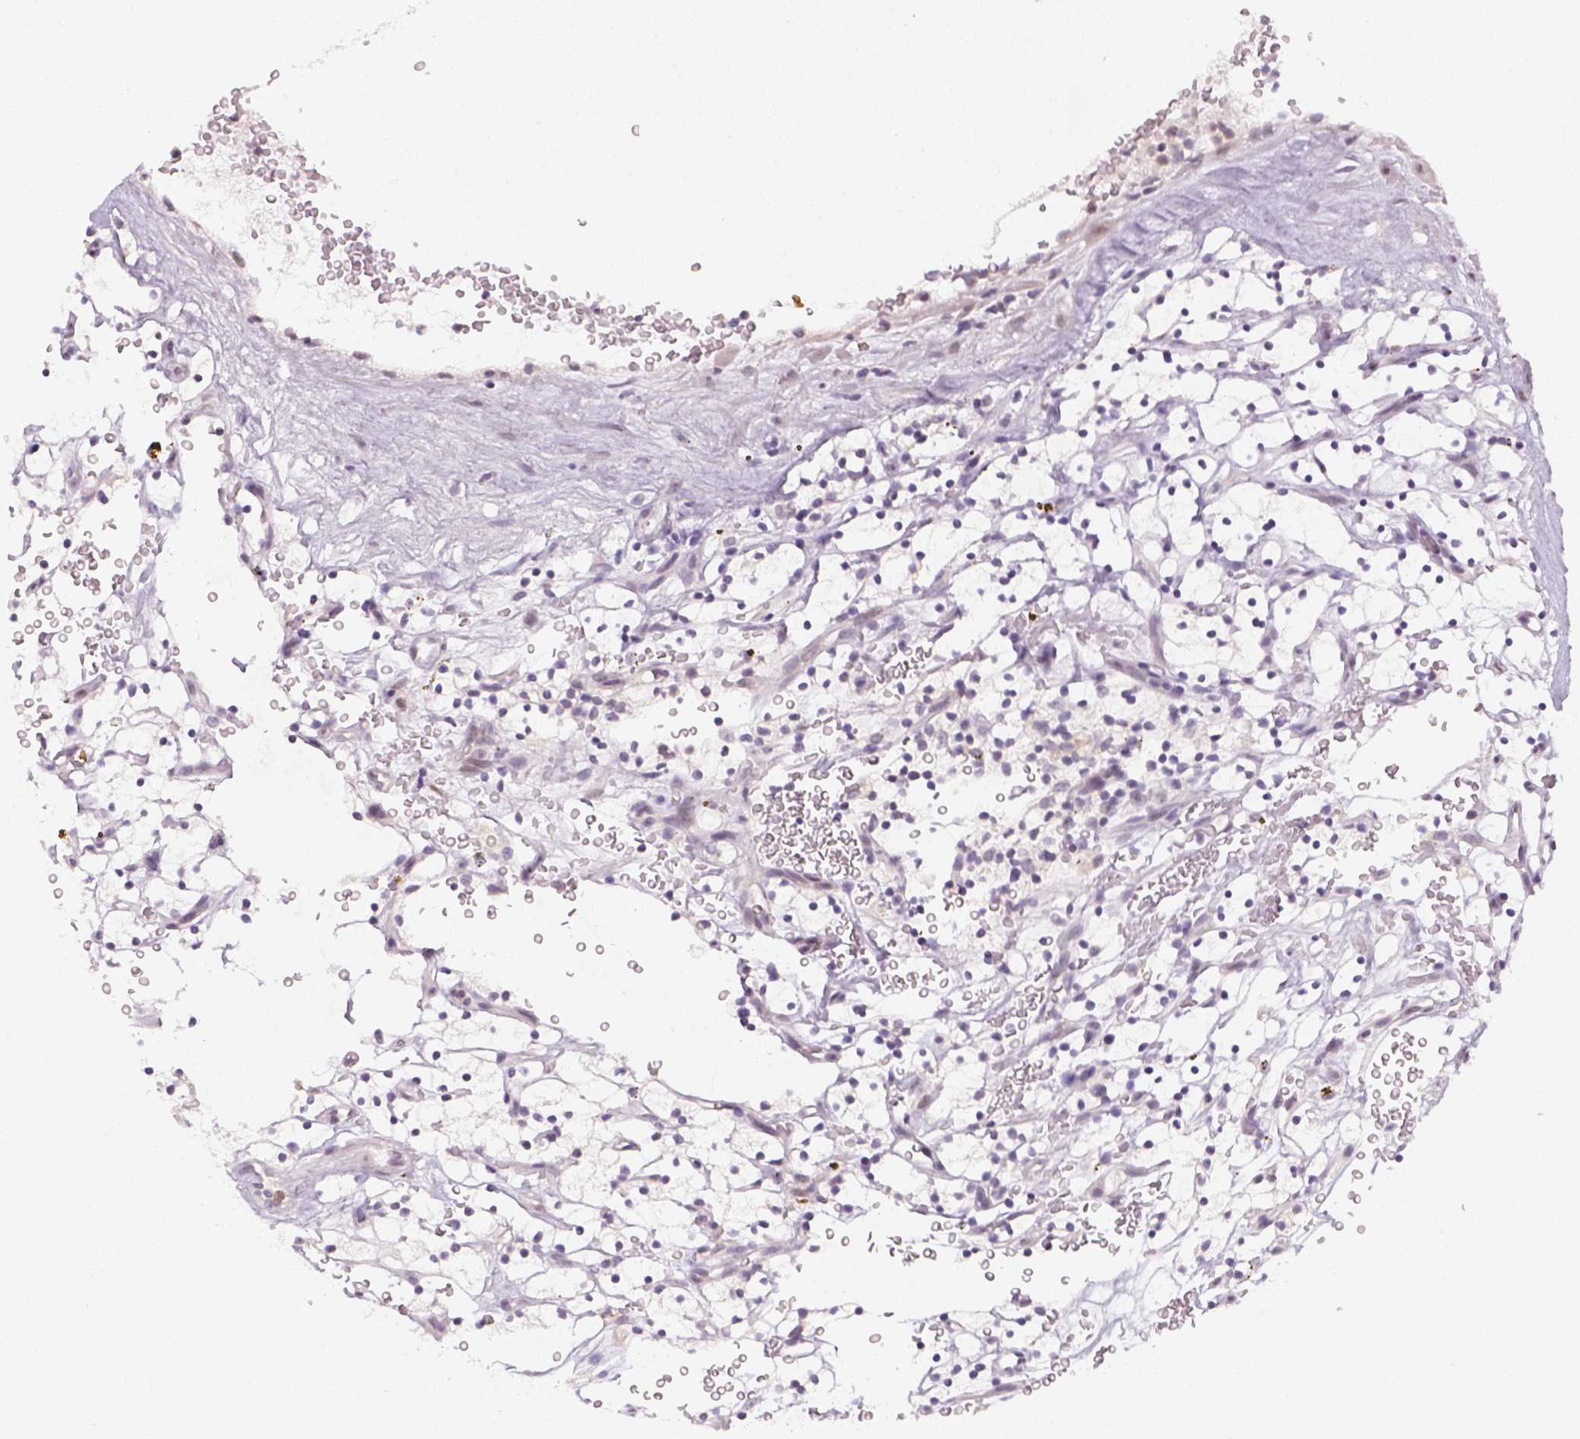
{"staining": {"intensity": "negative", "quantity": "none", "location": "none"}, "tissue": "renal cancer", "cell_type": "Tumor cells", "image_type": "cancer", "snomed": [{"axis": "morphology", "description": "Adenocarcinoma, NOS"}, {"axis": "topography", "description": "Kidney"}], "caption": "This is a micrograph of immunohistochemistry (IHC) staining of renal cancer, which shows no positivity in tumor cells. (DAB (3,3'-diaminobenzidine) IHC visualized using brightfield microscopy, high magnification).", "gene": "MAGEB3", "patient": {"sex": "female", "age": 64}}